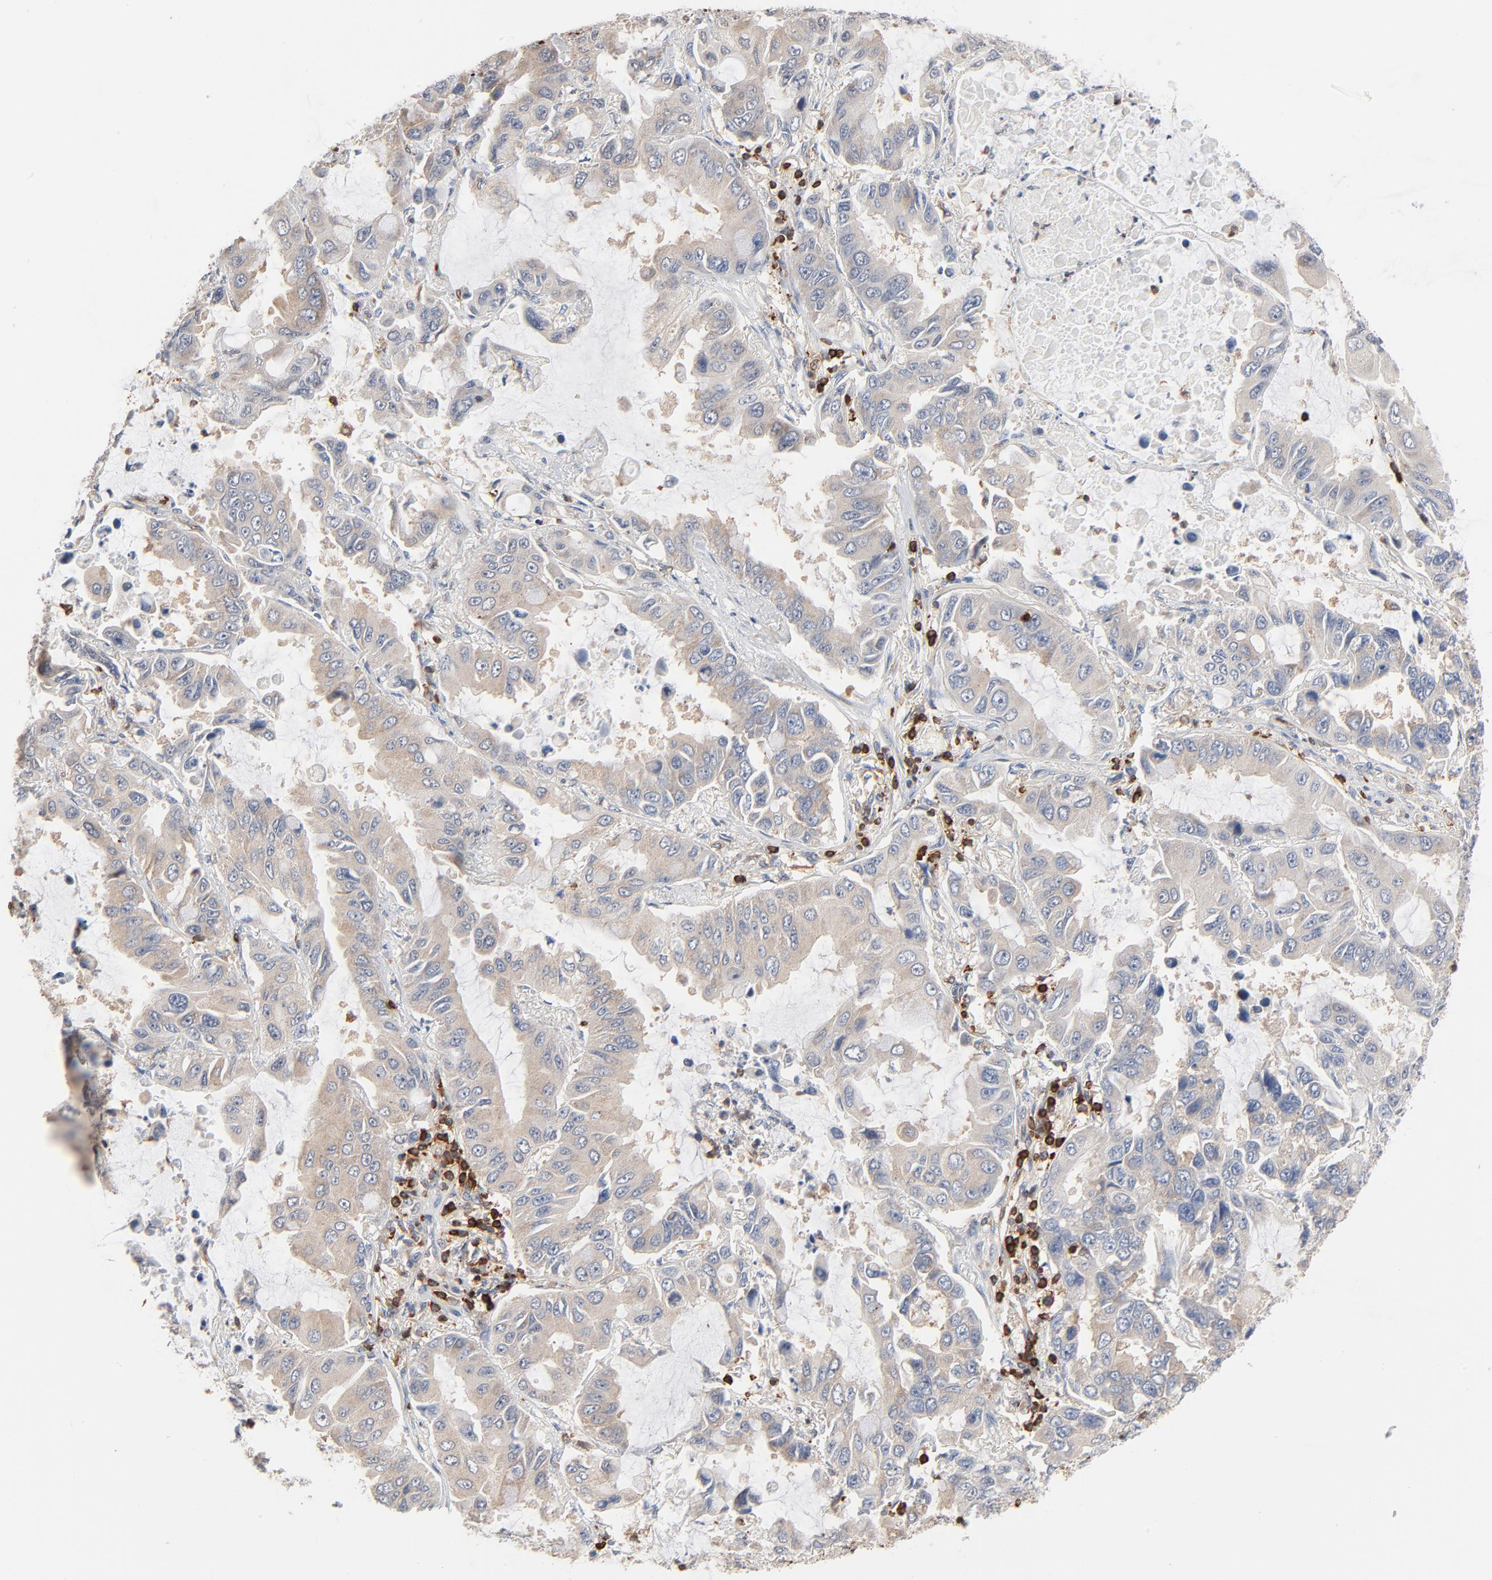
{"staining": {"intensity": "weak", "quantity": ">75%", "location": "cytoplasmic/membranous"}, "tissue": "lung cancer", "cell_type": "Tumor cells", "image_type": "cancer", "snomed": [{"axis": "morphology", "description": "Adenocarcinoma, NOS"}, {"axis": "topography", "description": "Lung"}], "caption": "IHC (DAB (3,3'-diaminobenzidine)) staining of adenocarcinoma (lung) shows weak cytoplasmic/membranous protein staining in about >75% of tumor cells.", "gene": "SH3KBP1", "patient": {"sex": "male", "age": 64}}